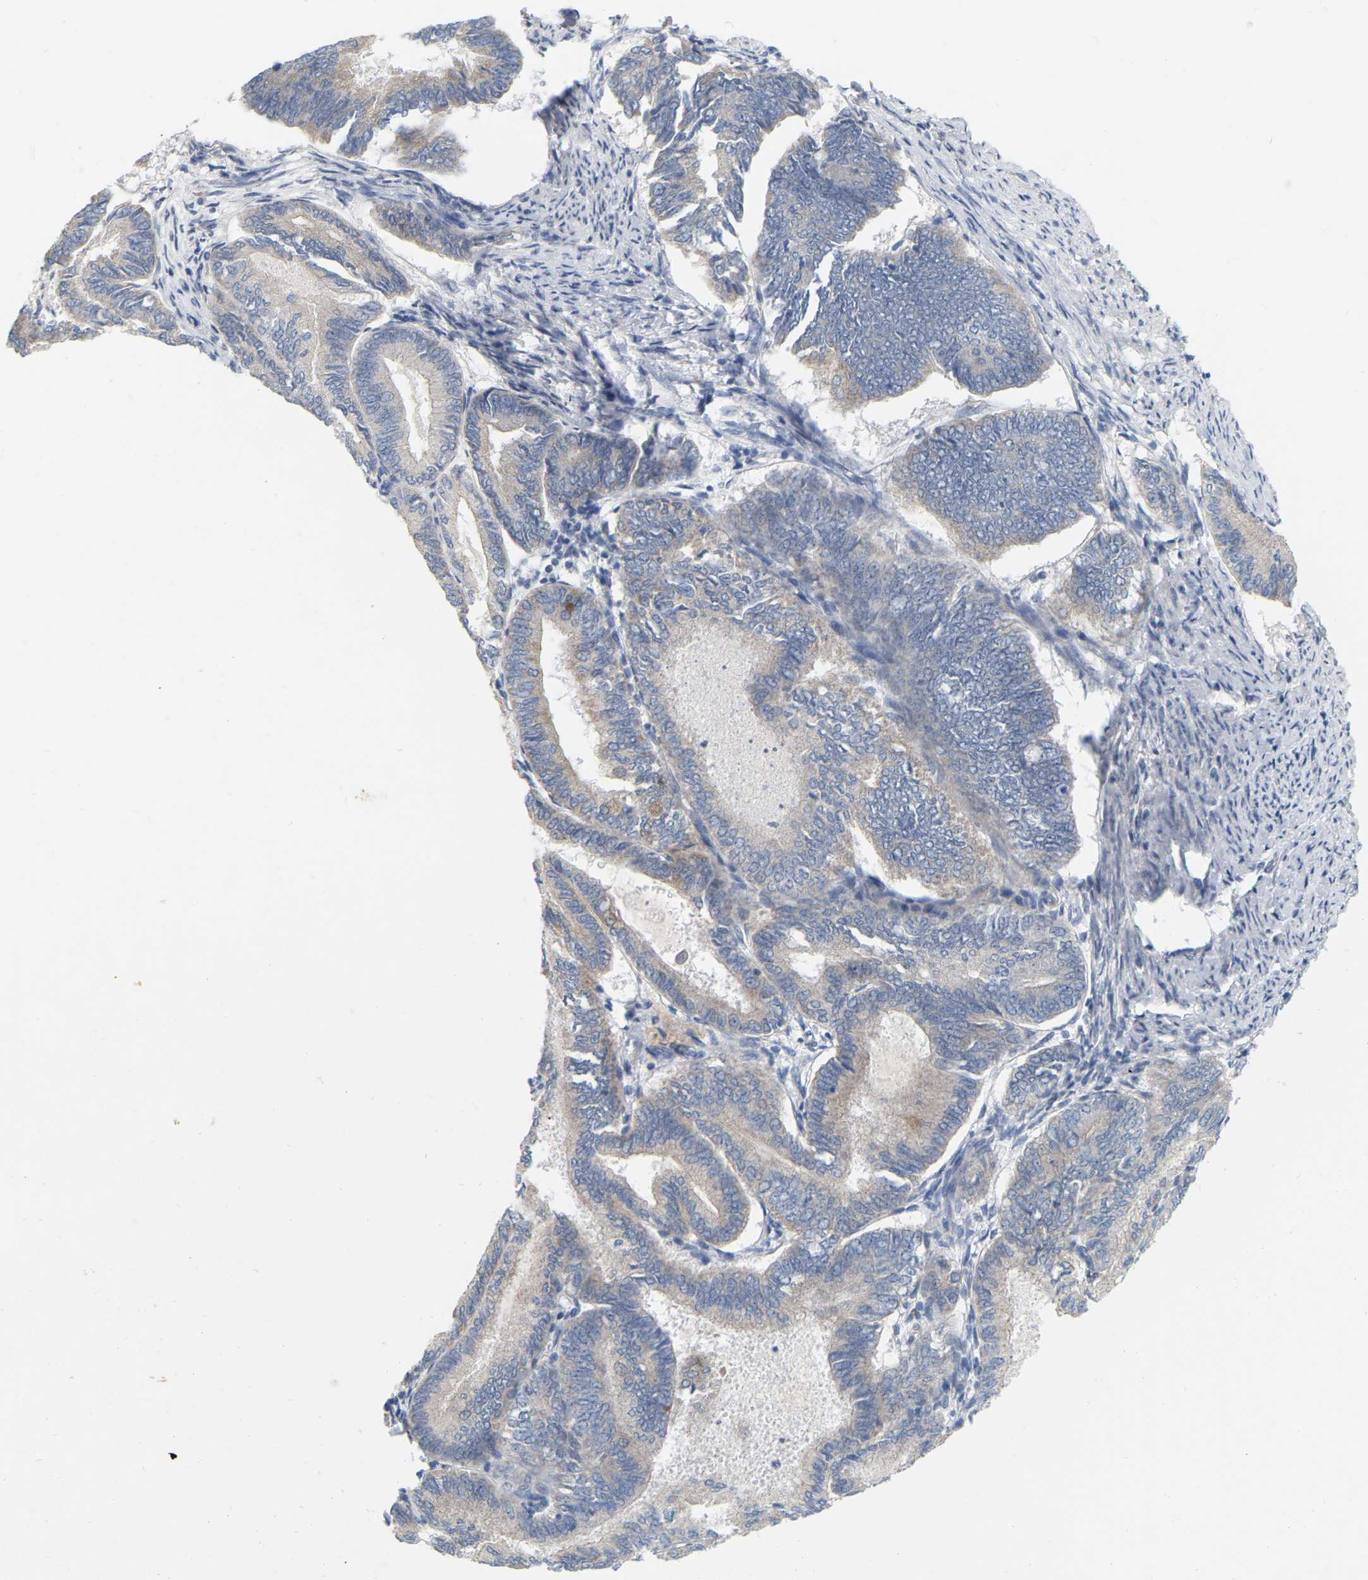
{"staining": {"intensity": "negative", "quantity": "none", "location": "none"}, "tissue": "endometrial cancer", "cell_type": "Tumor cells", "image_type": "cancer", "snomed": [{"axis": "morphology", "description": "Adenocarcinoma, NOS"}, {"axis": "topography", "description": "Endometrium"}], "caption": "The histopathology image displays no staining of tumor cells in endometrial adenocarcinoma. The staining was performed using DAB (3,3'-diaminobenzidine) to visualize the protein expression in brown, while the nuclei were stained in blue with hematoxylin (Magnification: 20x).", "gene": "MINDY4", "patient": {"sex": "female", "age": 86}}